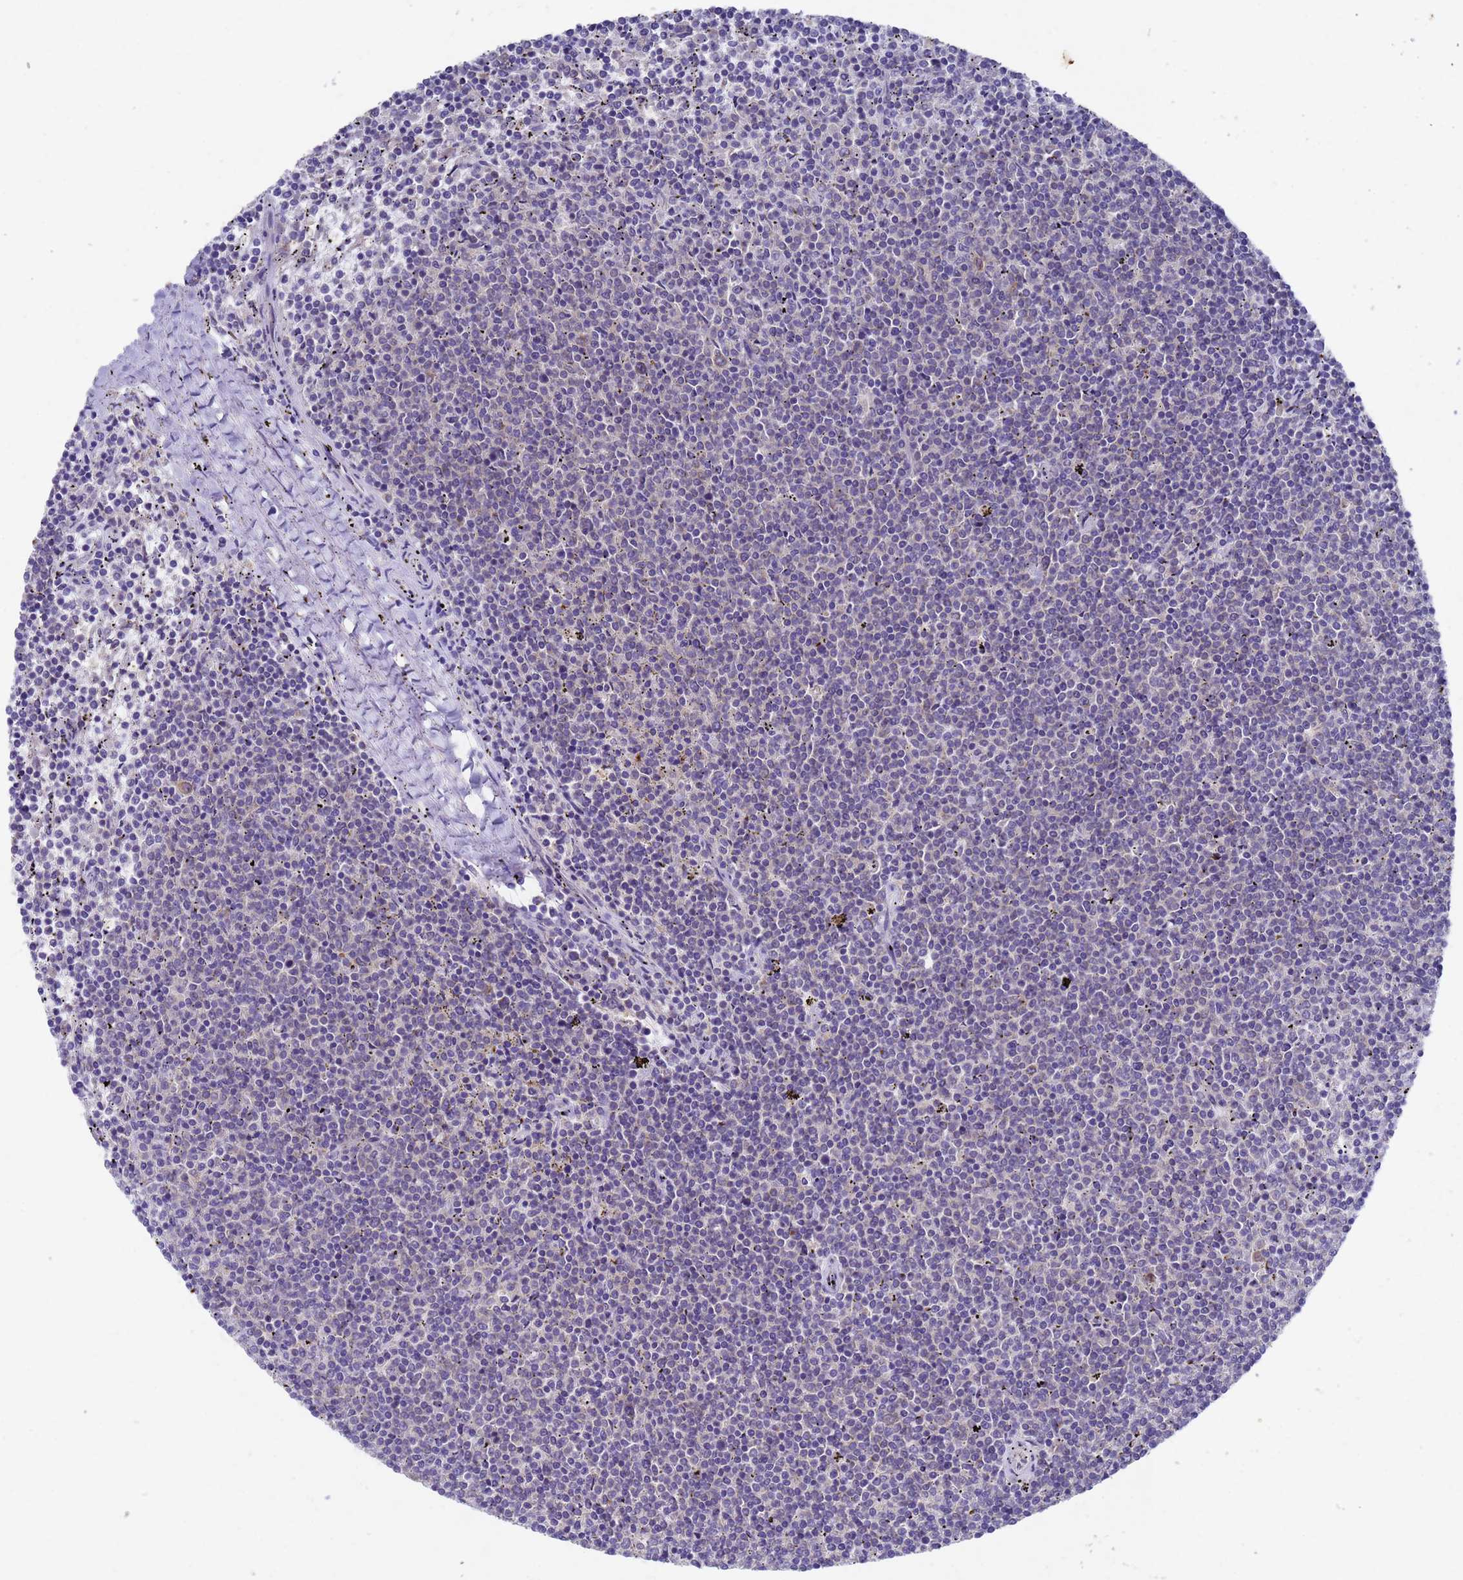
{"staining": {"intensity": "negative", "quantity": "none", "location": "none"}, "tissue": "lymphoma", "cell_type": "Tumor cells", "image_type": "cancer", "snomed": [{"axis": "morphology", "description": "Malignant lymphoma, non-Hodgkin's type, Low grade"}, {"axis": "topography", "description": "Spleen"}], "caption": "DAB immunohistochemical staining of lymphoma displays no significant expression in tumor cells.", "gene": "DCAF12L2", "patient": {"sex": "female", "age": 50}}